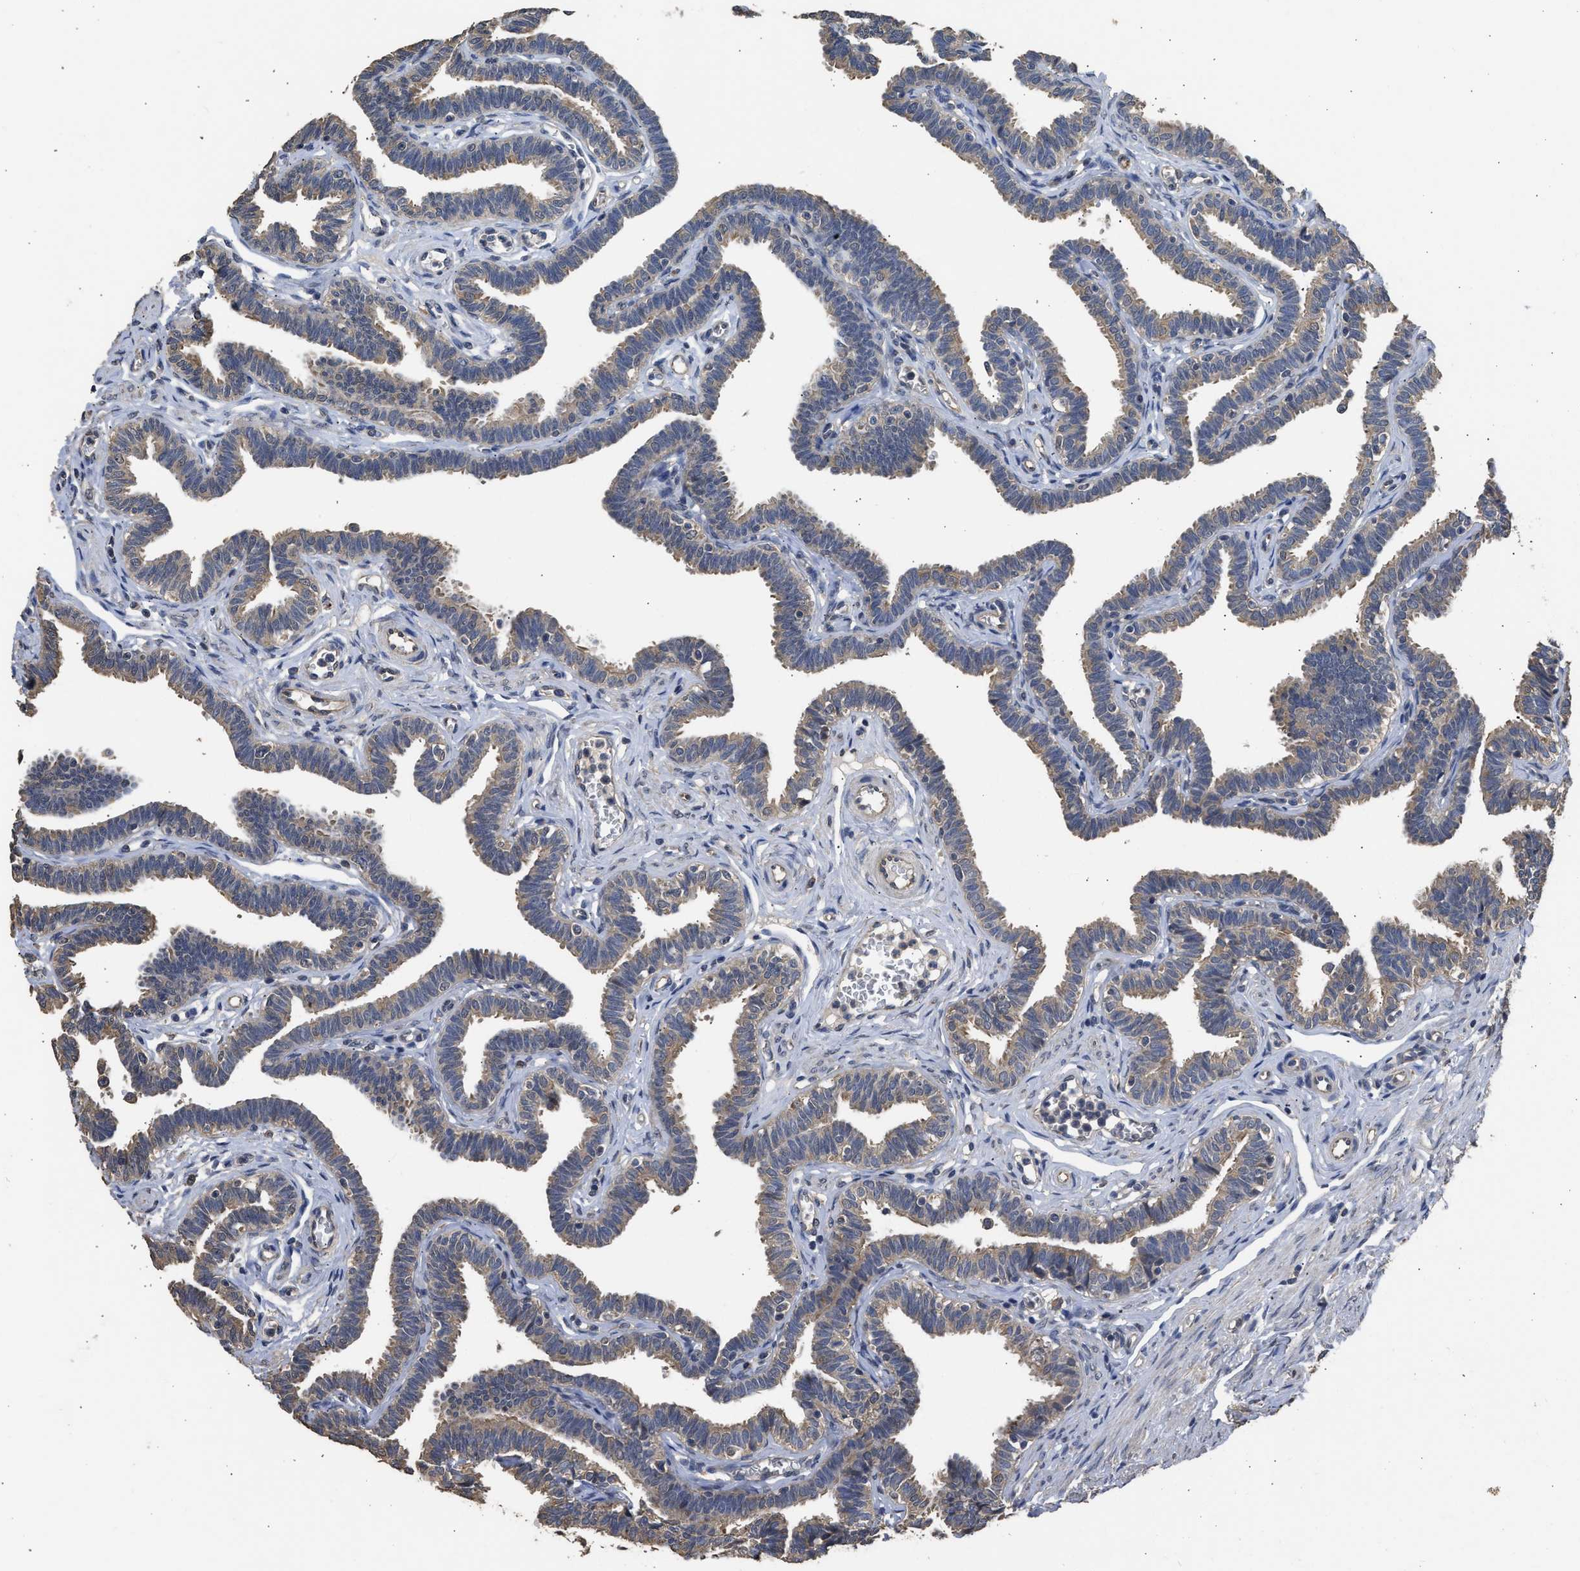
{"staining": {"intensity": "weak", "quantity": ">75%", "location": "cytoplasmic/membranous"}, "tissue": "fallopian tube", "cell_type": "Glandular cells", "image_type": "normal", "snomed": [{"axis": "morphology", "description": "Normal tissue, NOS"}, {"axis": "topography", "description": "Fallopian tube"}, {"axis": "topography", "description": "Ovary"}], "caption": "Fallopian tube stained with DAB (3,3'-diaminobenzidine) immunohistochemistry (IHC) demonstrates low levels of weak cytoplasmic/membranous expression in approximately >75% of glandular cells.", "gene": "SPINT2", "patient": {"sex": "female", "age": 23}}